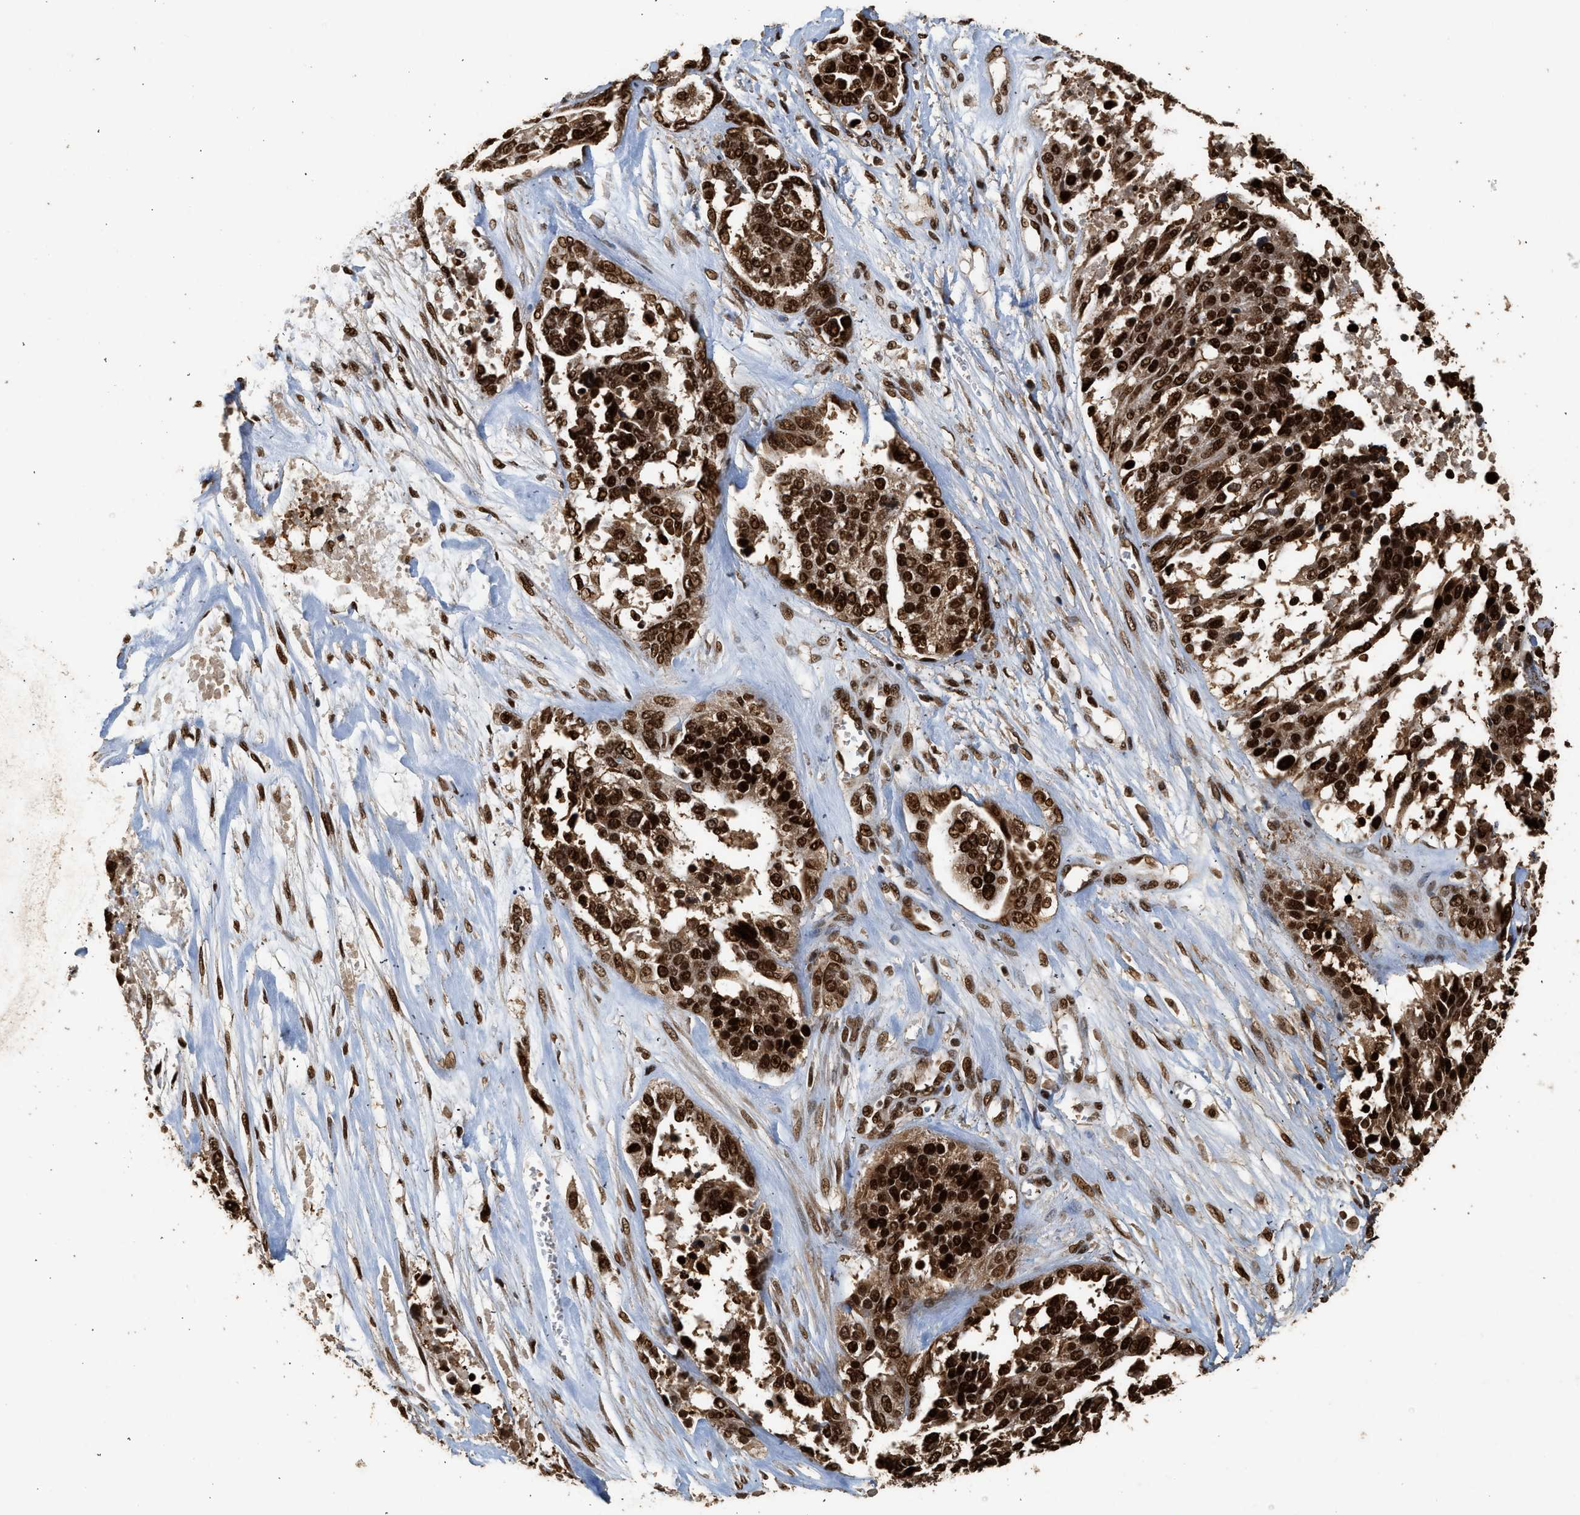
{"staining": {"intensity": "strong", "quantity": ">75%", "location": "cytoplasmic/membranous,nuclear"}, "tissue": "ovarian cancer", "cell_type": "Tumor cells", "image_type": "cancer", "snomed": [{"axis": "morphology", "description": "Cystadenocarcinoma, serous, NOS"}, {"axis": "topography", "description": "Ovary"}], "caption": "Immunohistochemical staining of human ovarian cancer shows high levels of strong cytoplasmic/membranous and nuclear staining in about >75% of tumor cells.", "gene": "PPP4R3B", "patient": {"sex": "female", "age": 44}}